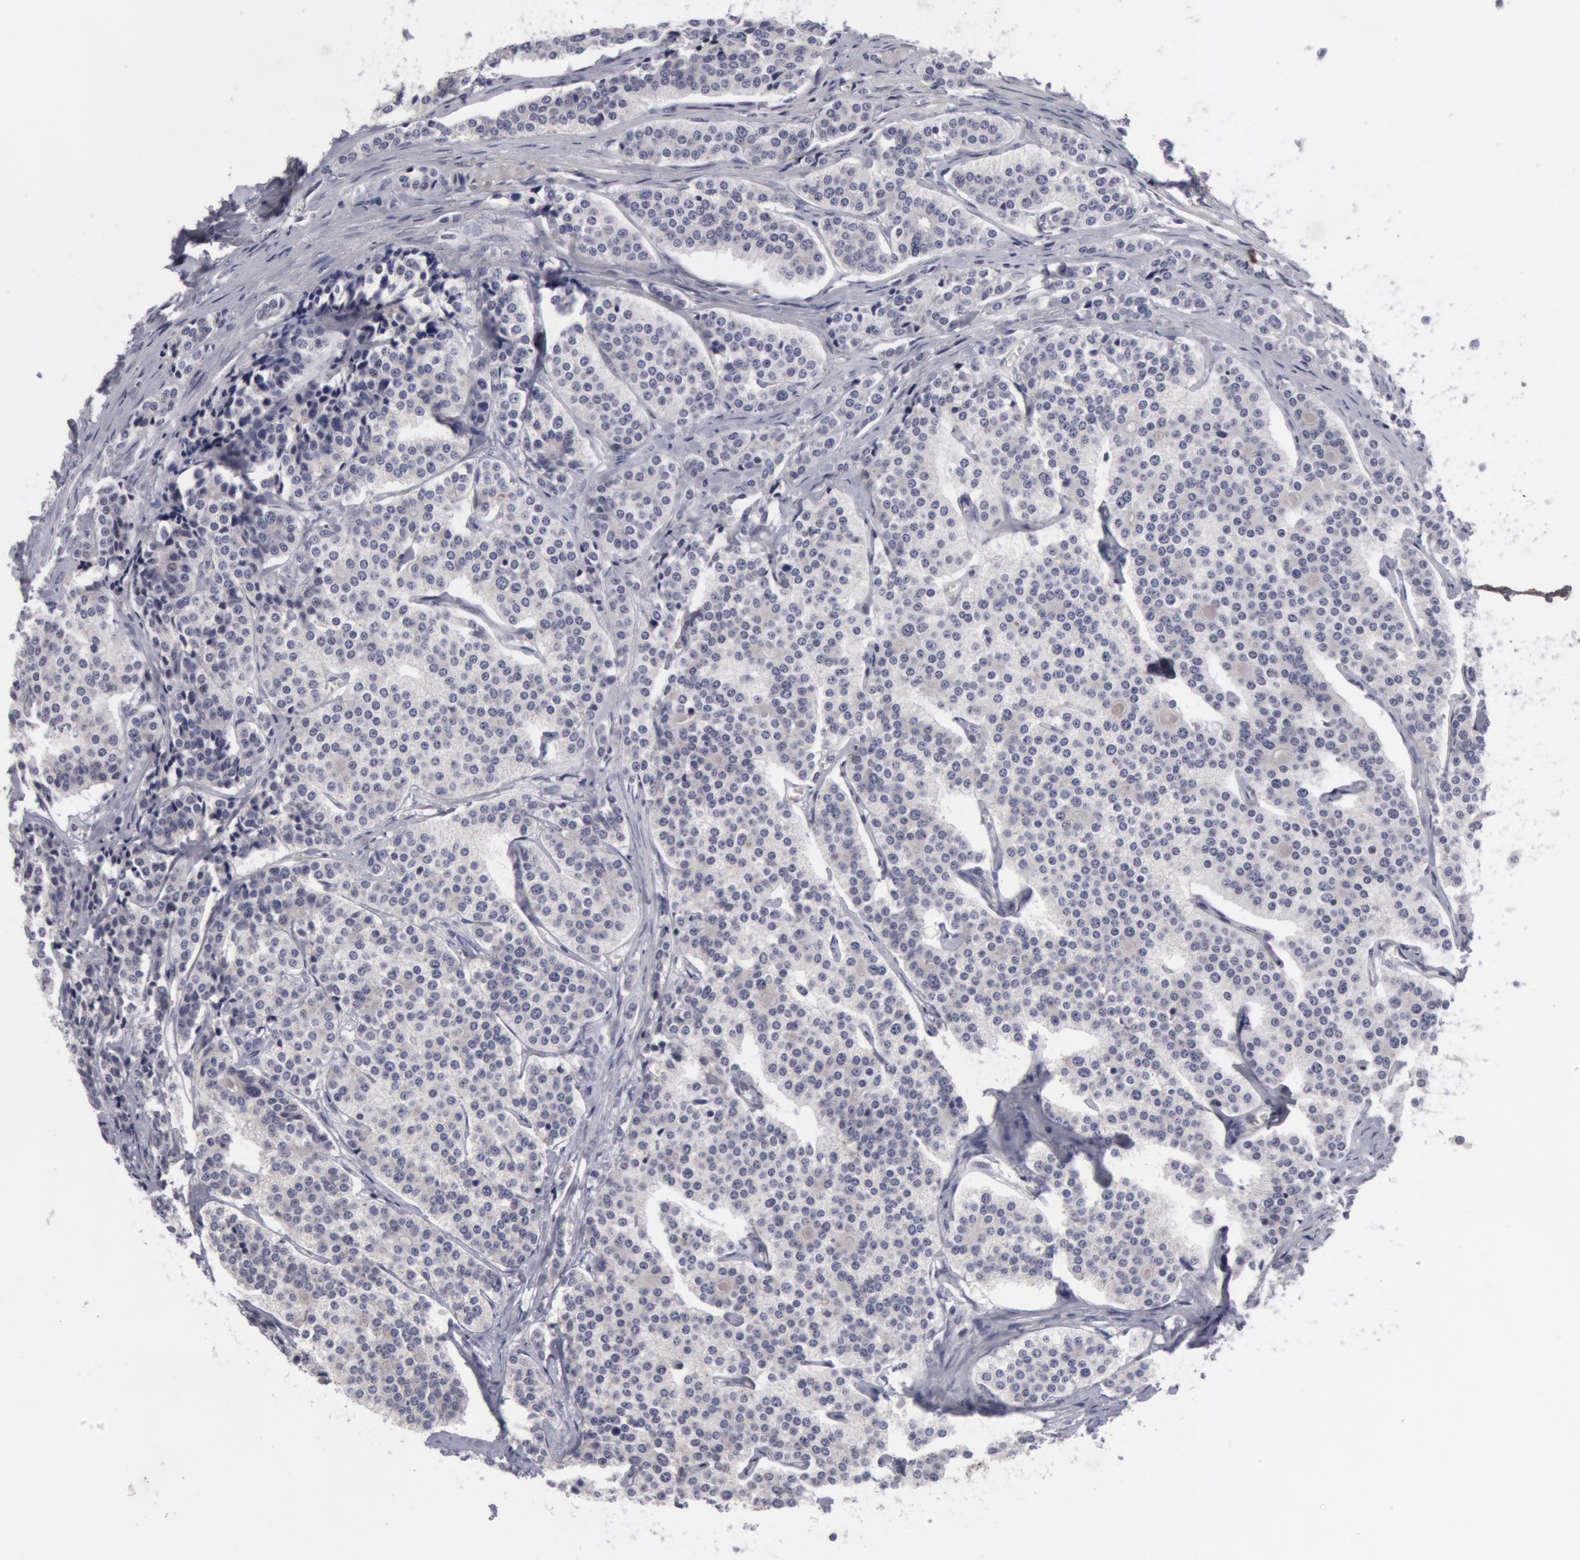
{"staining": {"intensity": "negative", "quantity": "none", "location": "none"}, "tissue": "carcinoid", "cell_type": "Tumor cells", "image_type": "cancer", "snomed": [{"axis": "morphology", "description": "Carcinoid, malignant, NOS"}, {"axis": "topography", "description": "Small intestine"}], "caption": "This image is of malignant carcinoid stained with immunohistochemistry (IHC) to label a protein in brown with the nuclei are counter-stained blue. There is no expression in tumor cells. (Brightfield microscopy of DAB immunohistochemistry at high magnification).", "gene": "NLGN4X", "patient": {"sex": "male", "age": 63}}